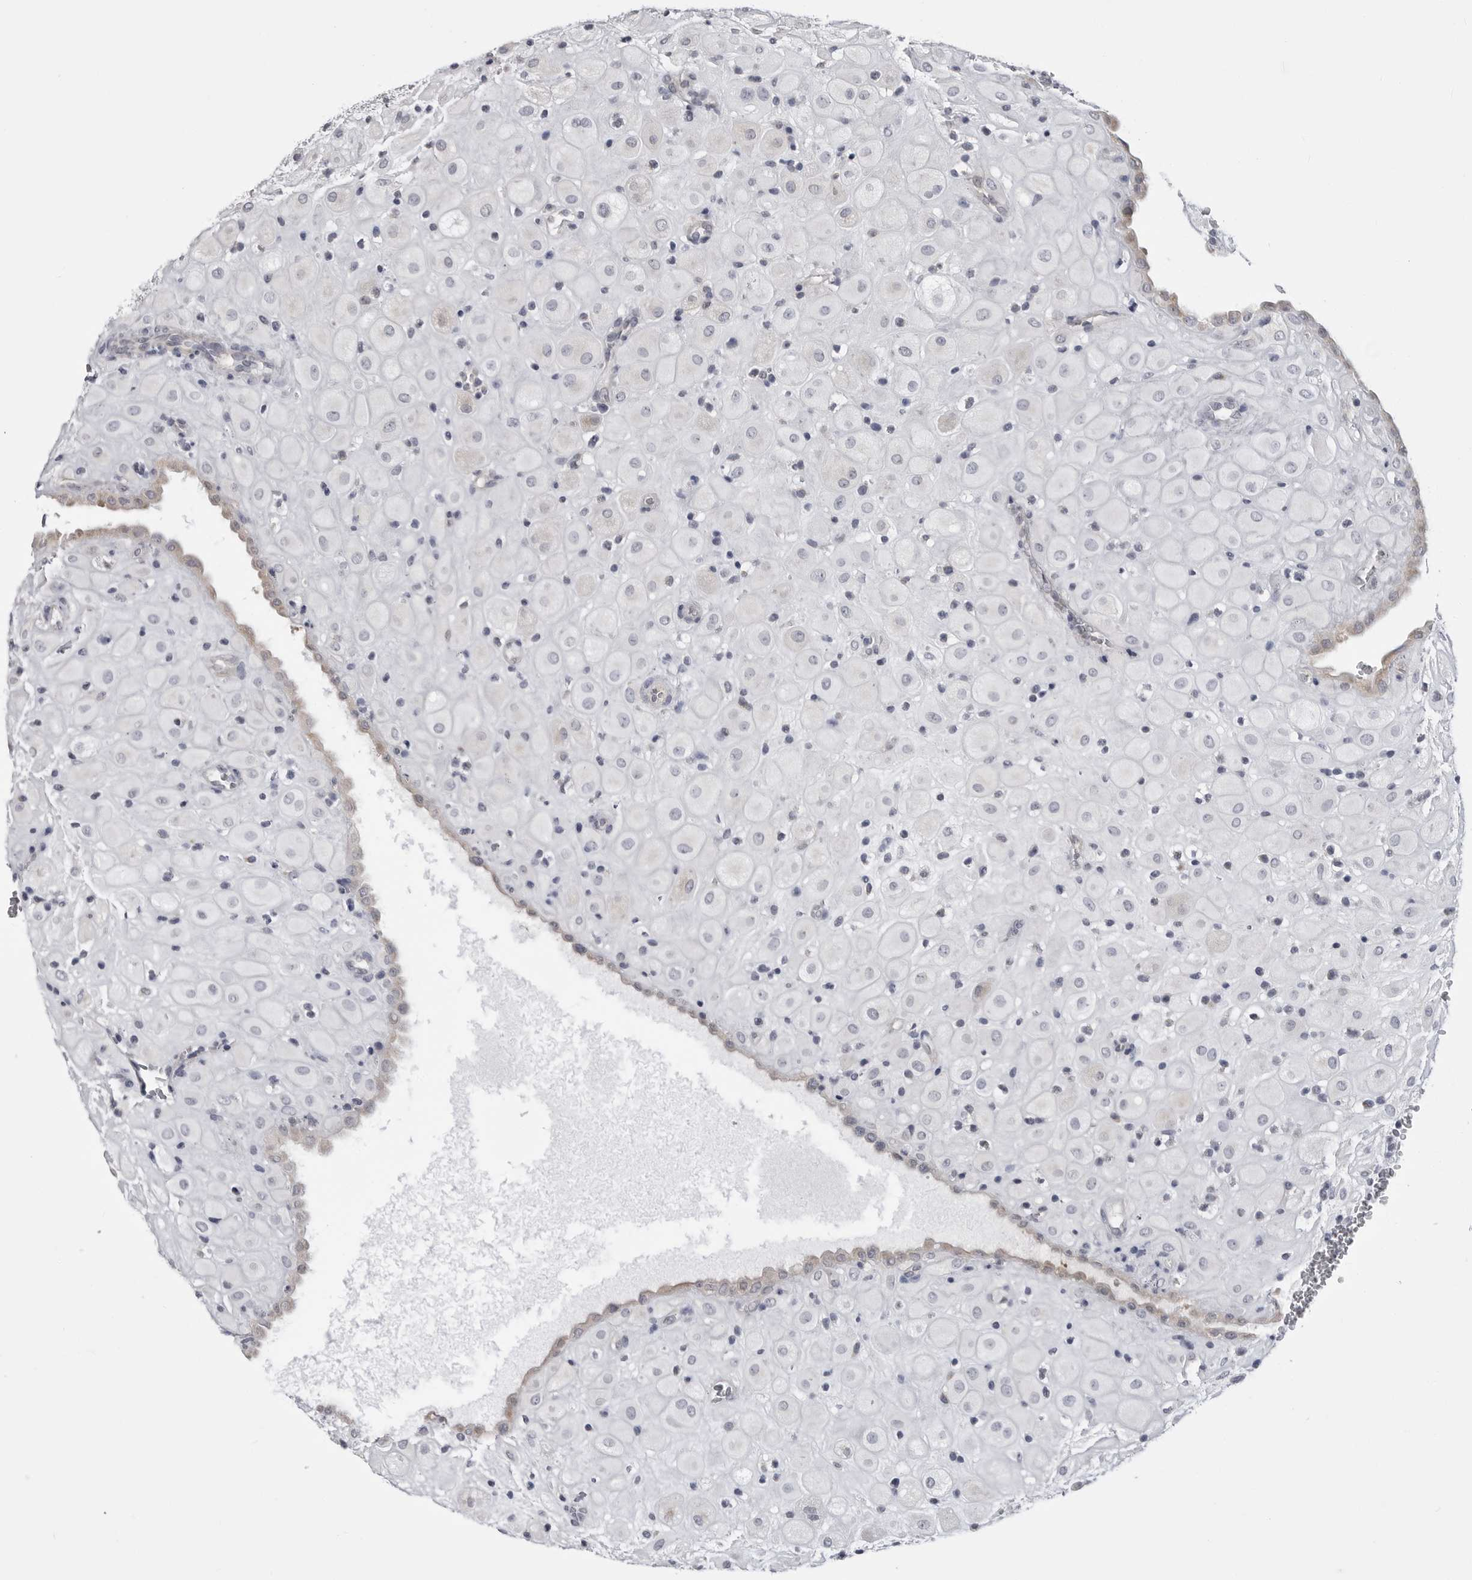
{"staining": {"intensity": "negative", "quantity": "none", "location": "none"}, "tissue": "placenta", "cell_type": "Decidual cells", "image_type": "normal", "snomed": [{"axis": "morphology", "description": "Normal tissue, NOS"}, {"axis": "topography", "description": "Placenta"}], "caption": "Immunohistochemical staining of normal placenta exhibits no significant positivity in decidual cells.", "gene": "FH", "patient": {"sex": "female", "age": 35}}